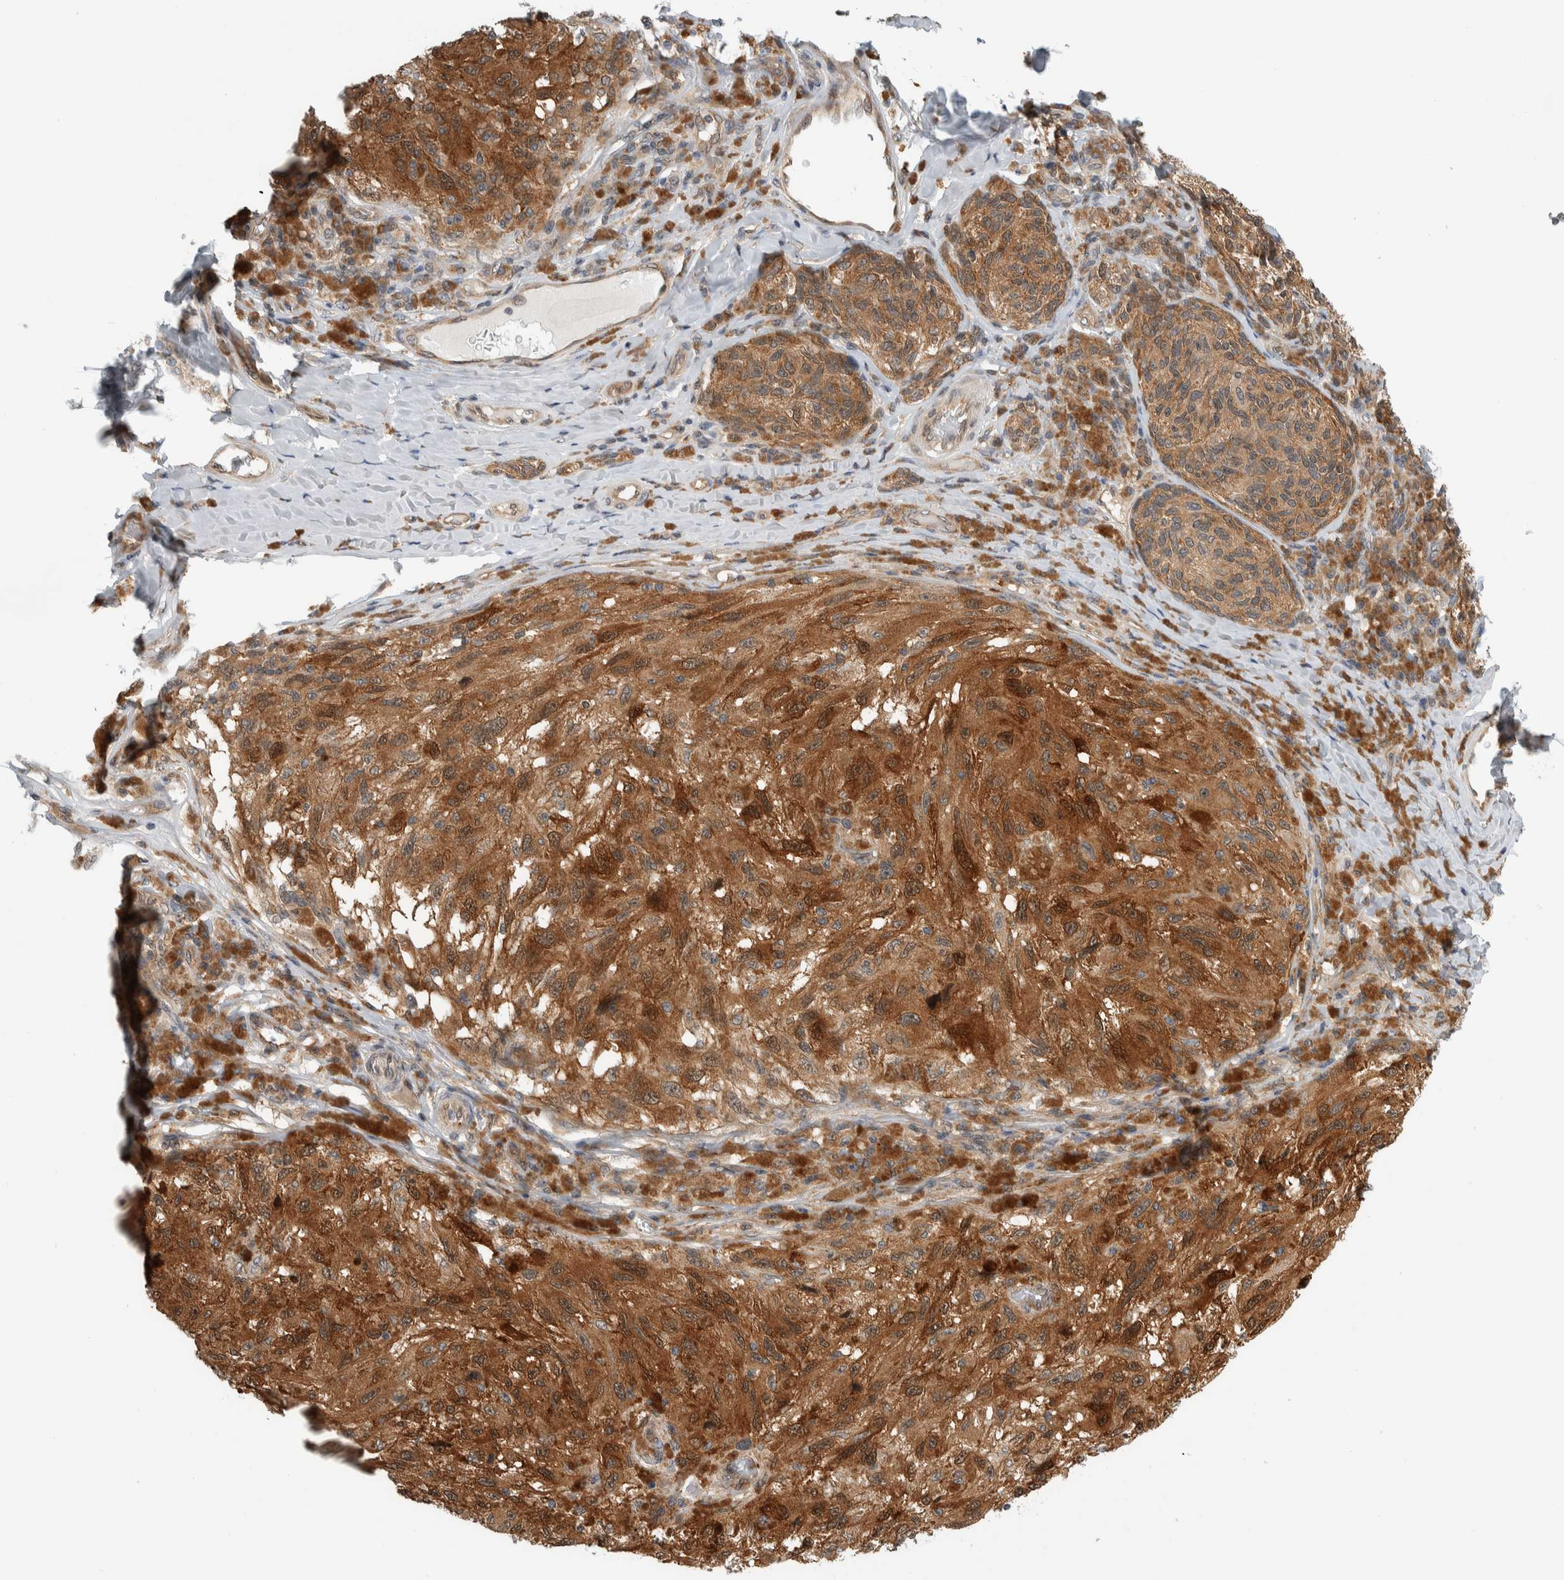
{"staining": {"intensity": "strong", "quantity": ">75%", "location": "cytoplasmic/membranous"}, "tissue": "melanoma", "cell_type": "Tumor cells", "image_type": "cancer", "snomed": [{"axis": "morphology", "description": "Malignant melanoma, NOS"}, {"axis": "topography", "description": "Skin"}], "caption": "Immunohistochemistry (IHC) of melanoma displays high levels of strong cytoplasmic/membranous staining in about >75% of tumor cells.", "gene": "CCDC43", "patient": {"sex": "female", "age": 73}}